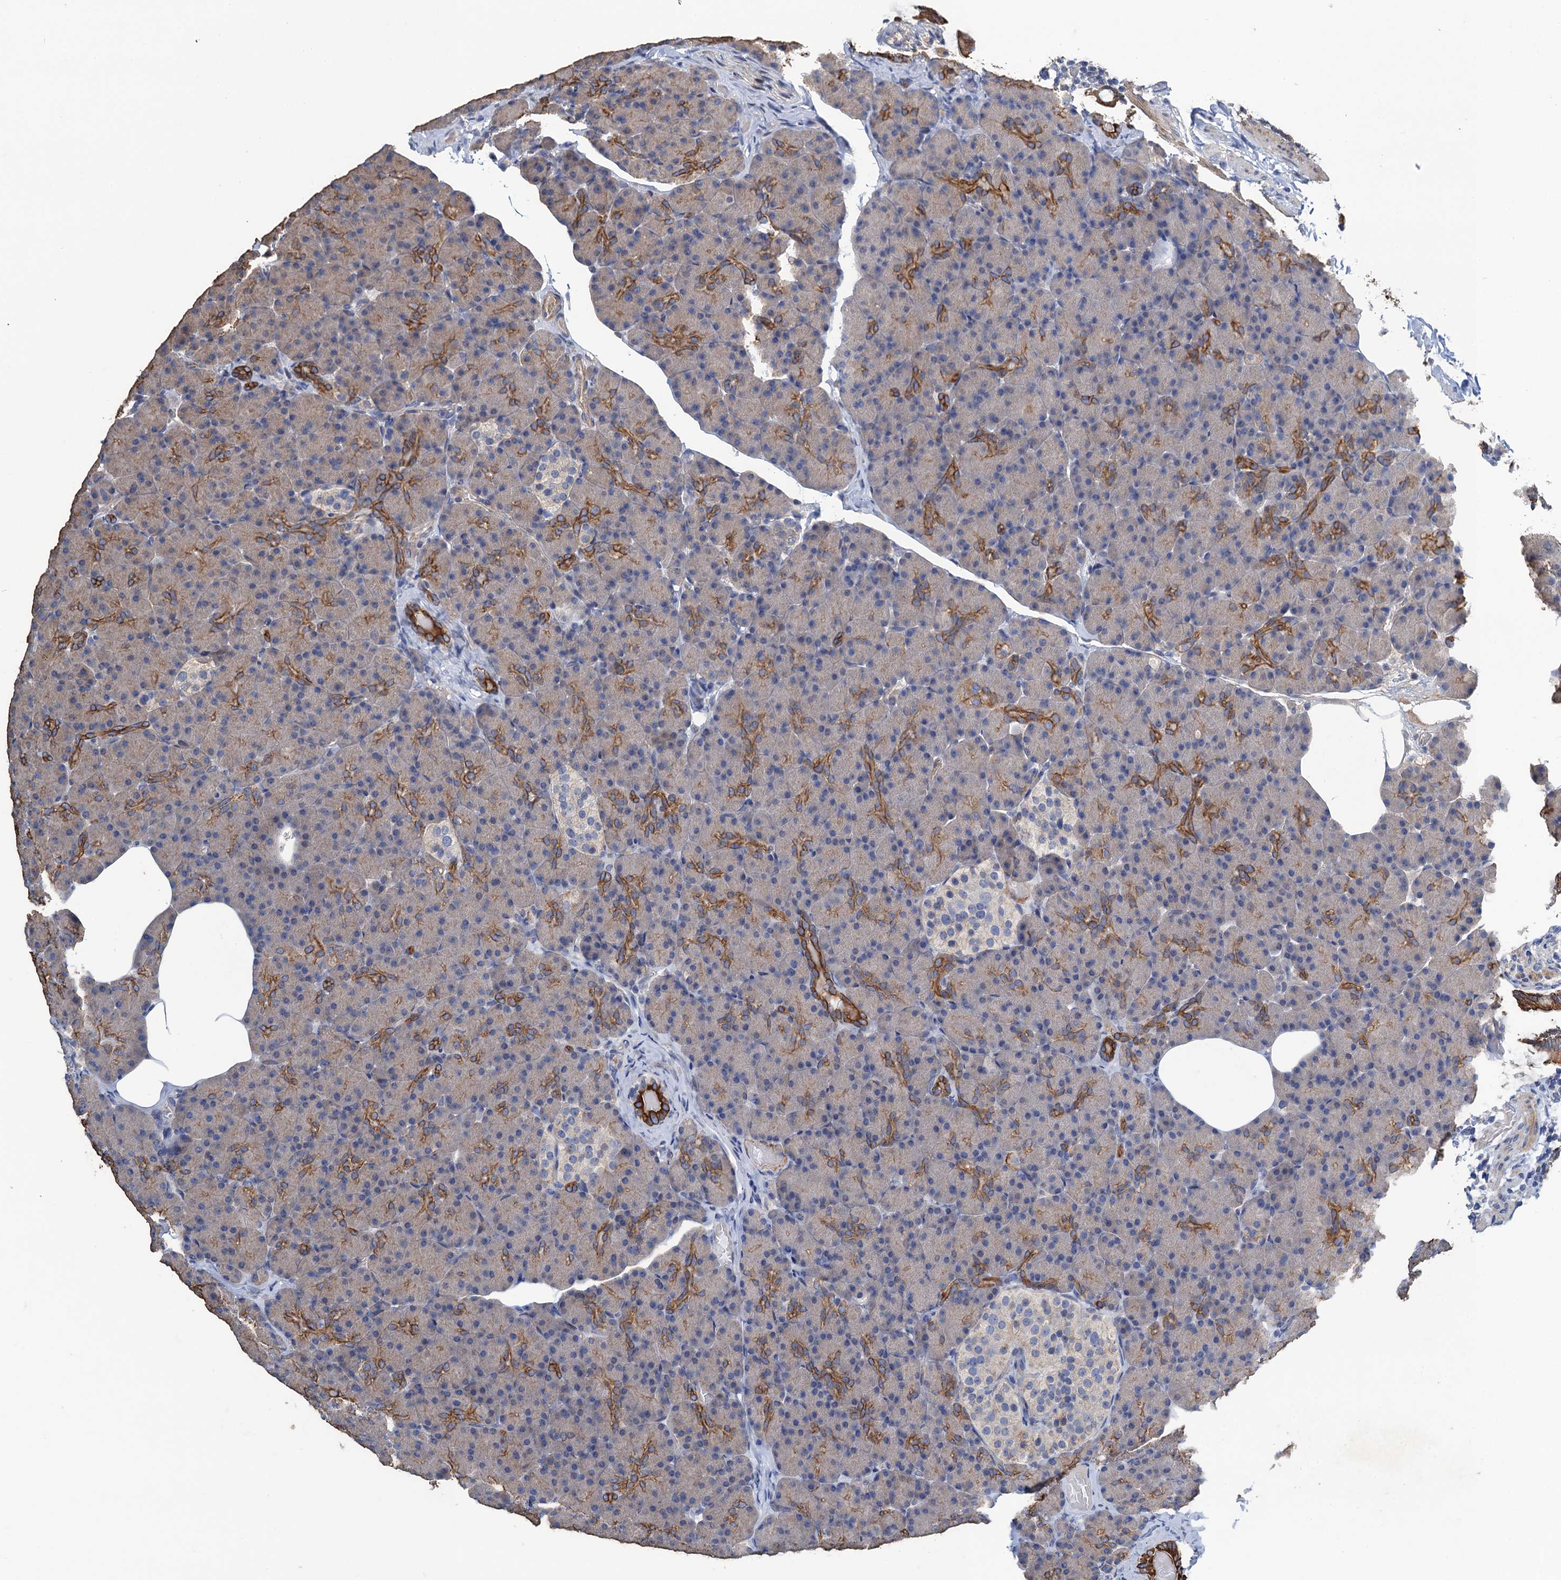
{"staining": {"intensity": "strong", "quantity": "<25%", "location": "cytoplasmic/membranous"}, "tissue": "pancreas", "cell_type": "Exocrine glandular cells", "image_type": "normal", "snomed": [{"axis": "morphology", "description": "Normal tissue, NOS"}, {"axis": "topography", "description": "Pancreas"}], "caption": "This histopathology image demonstrates immunohistochemistry staining of unremarkable human pancreas, with medium strong cytoplasmic/membranous positivity in about <25% of exocrine glandular cells.", "gene": "SMCO3", "patient": {"sex": "female", "age": 43}}